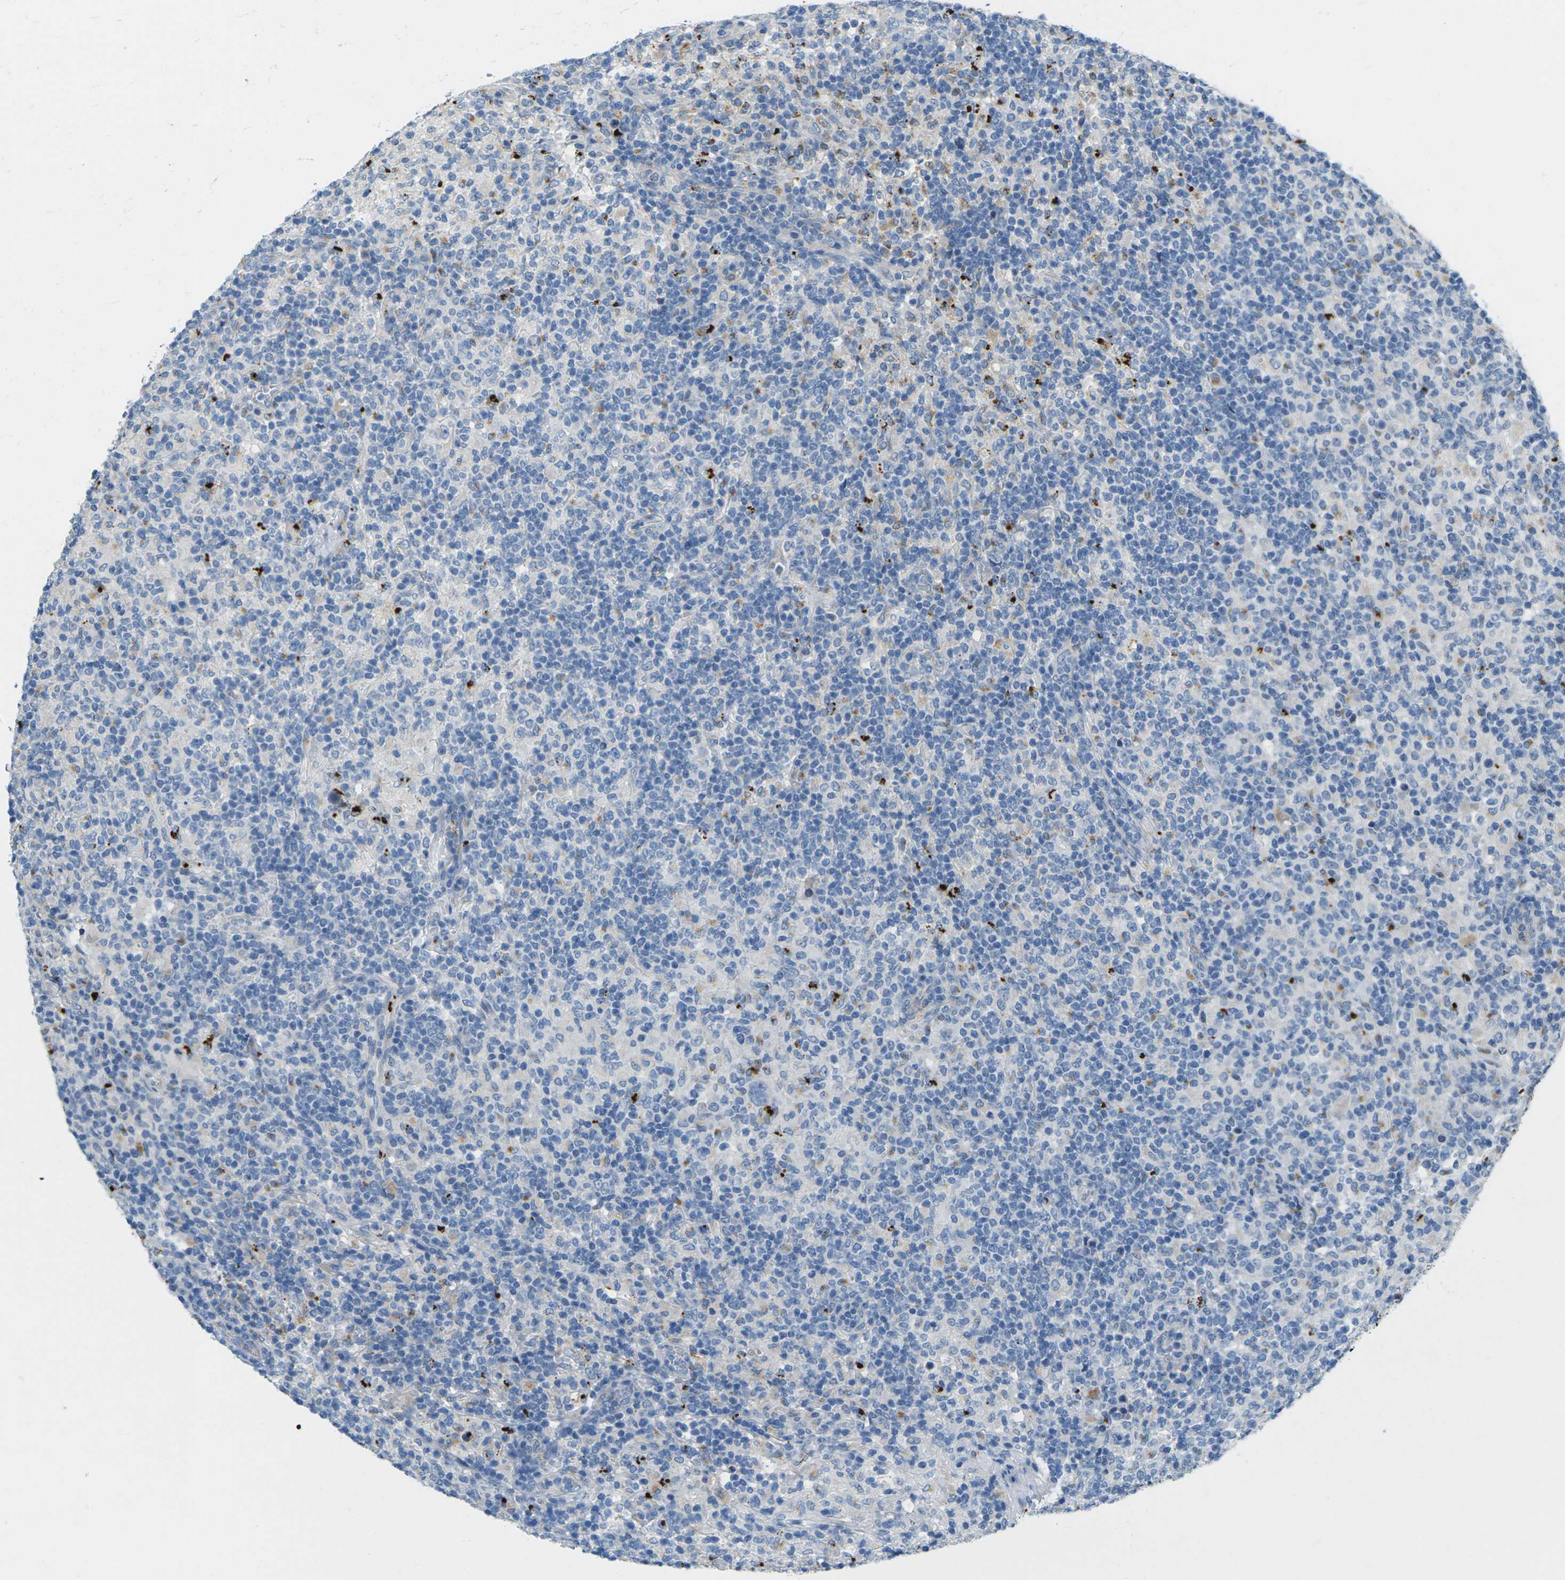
{"staining": {"intensity": "negative", "quantity": "none", "location": "none"}, "tissue": "lymphoma", "cell_type": "Tumor cells", "image_type": "cancer", "snomed": [{"axis": "morphology", "description": "Hodgkin's disease, NOS"}, {"axis": "topography", "description": "Lymph node"}], "caption": "Immunohistochemistry (IHC) histopathology image of neoplastic tissue: human lymphoma stained with DAB displays no significant protein positivity in tumor cells. (DAB immunohistochemistry (IHC), high magnification).", "gene": "CYP2C8", "patient": {"sex": "male", "age": 70}}